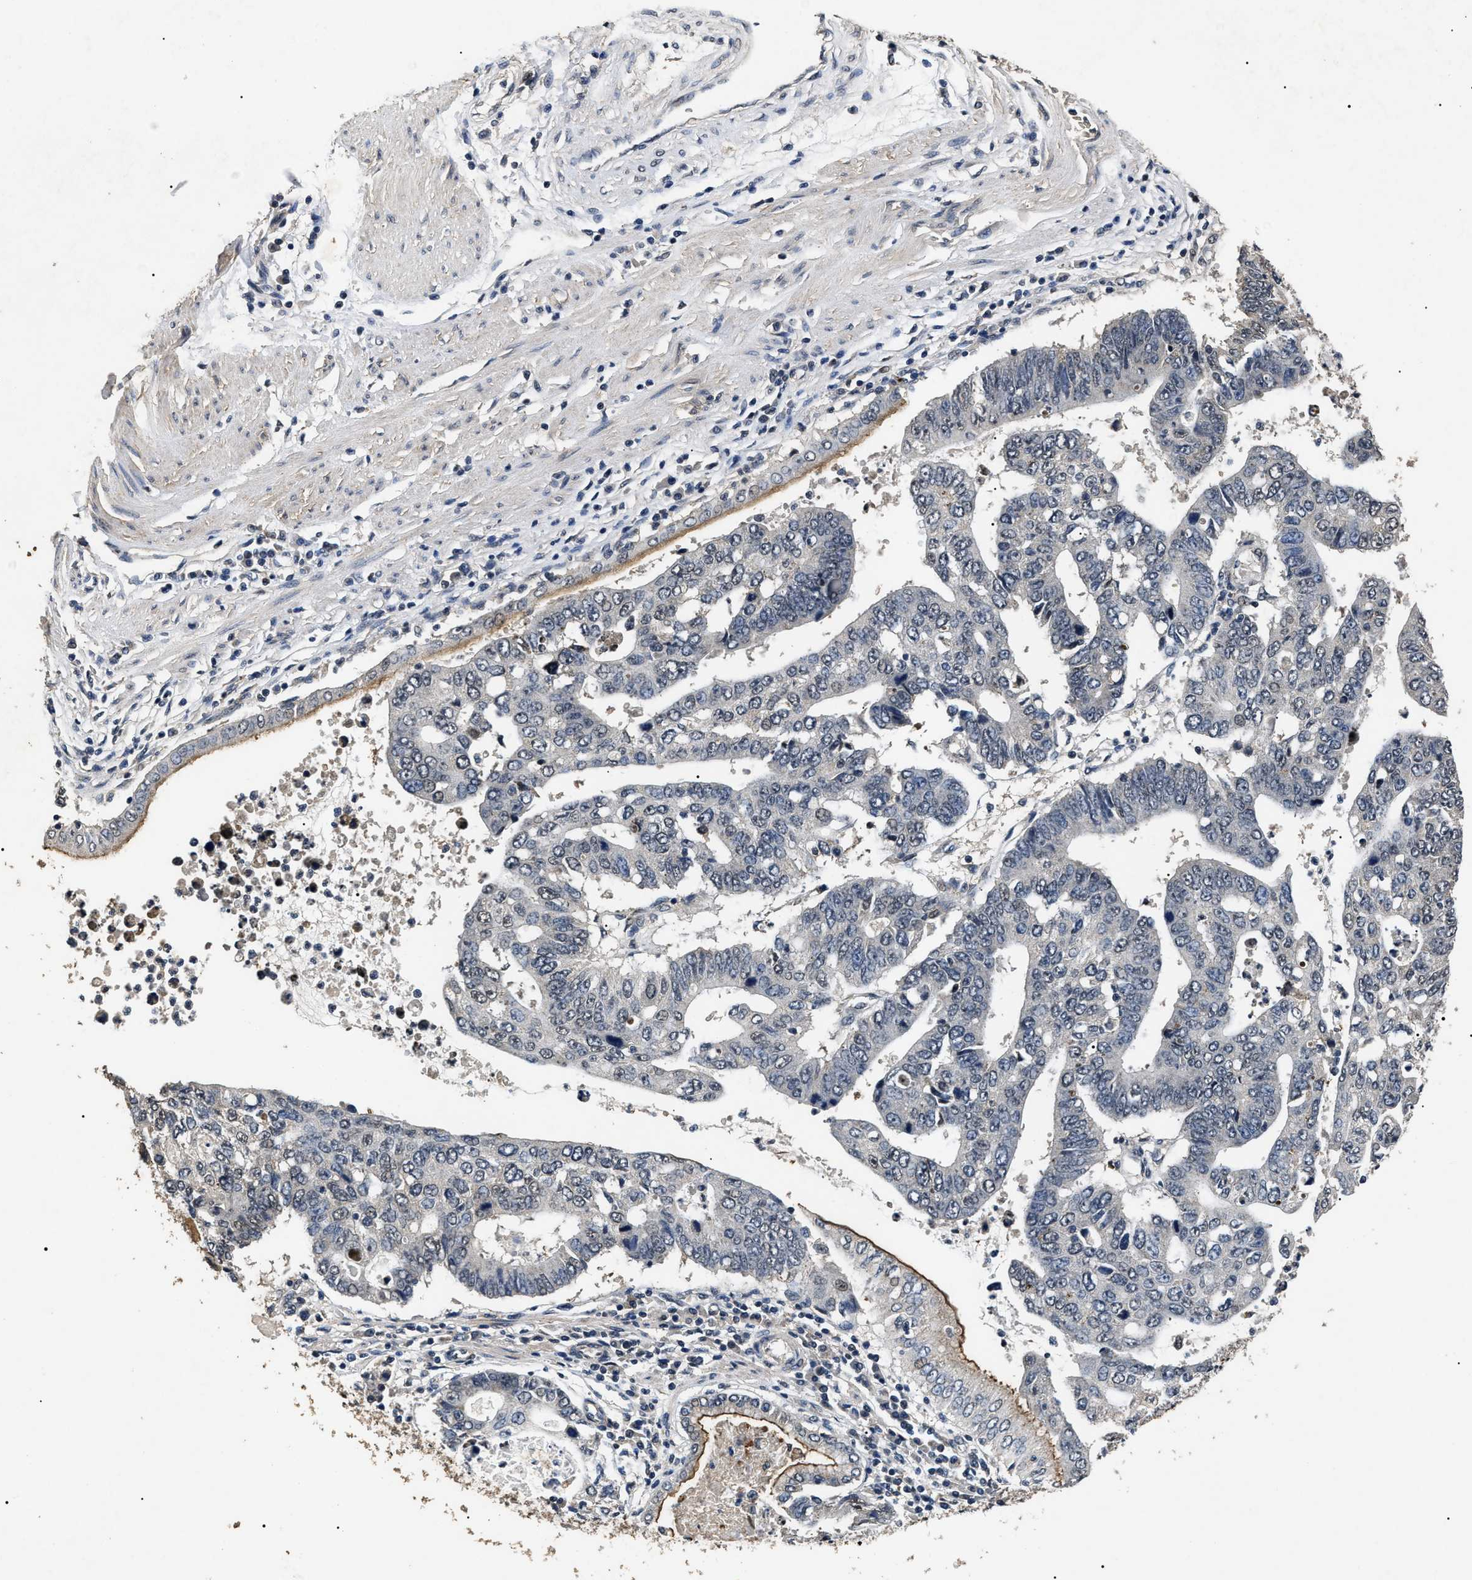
{"staining": {"intensity": "negative", "quantity": "none", "location": "none"}, "tissue": "stomach cancer", "cell_type": "Tumor cells", "image_type": "cancer", "snomed": [{"axis": "morphology", "description": "Adenocarcinoma, NOS"}, {"axis": "topography", "description": "Stomach"}], "caption": "The micrograph demonstrates no staining of tumor cells in stomach adenocarcinoma. The staining was performed using DAB (3,3'-diaminobenzidine) to visualize the protein expression in brown, while the nuclei were stained in blue with hematoxylin (Magnification: 20x).", "gene": "ANP32E", "patient": {"sex": "male", "age": 59}}